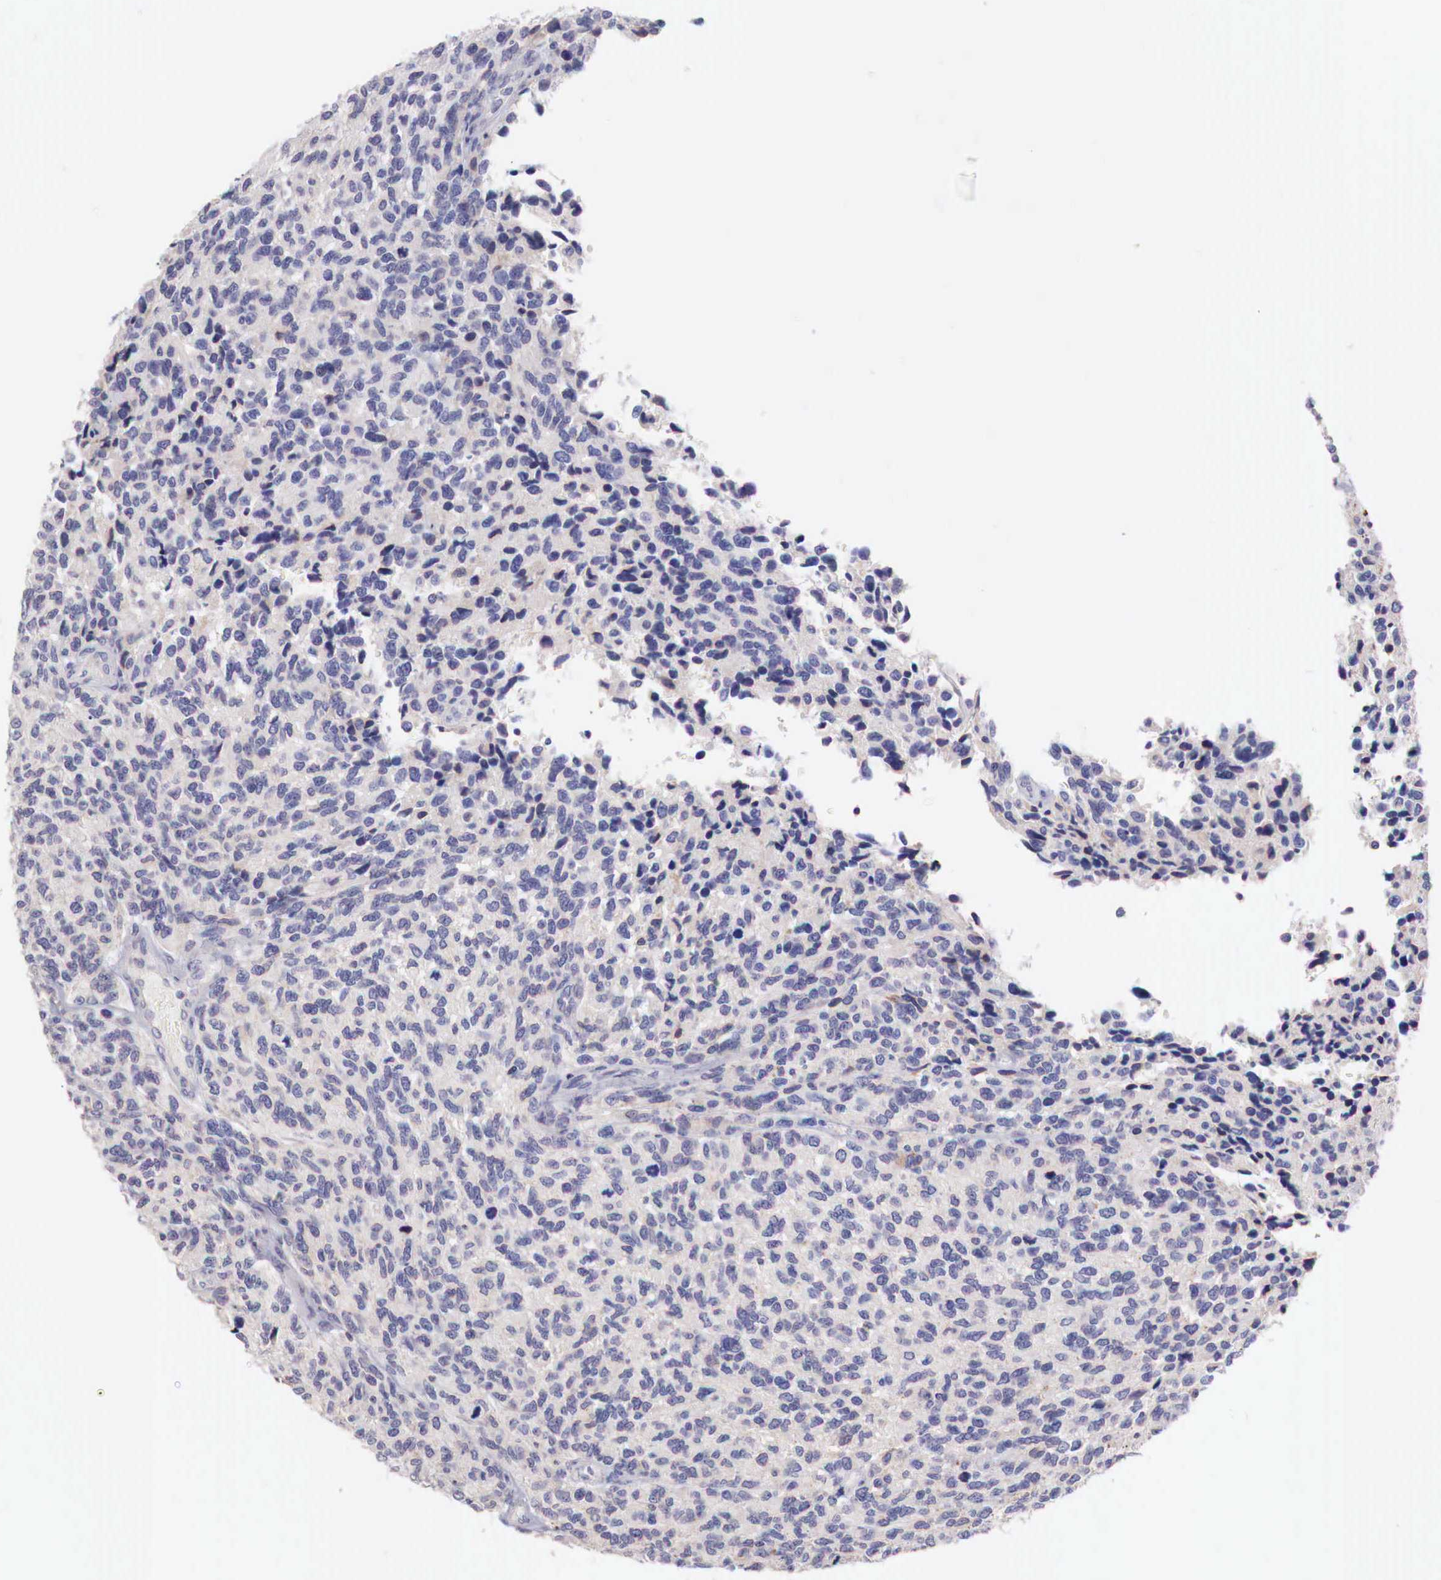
{"staining": {"intensity": "weak", "quantity": "<25%", "location": "cytoplasmic/membranous"}, "tissue": "glioma", "cell_type": "Tumor cells", "image_type": "cancer", "snomed": [{"axis": "morphology", "description": "Glioma, malignant, High grade"}, {"axis": "topography", "description": "Brain"}], "caption": "Immunohistochemical staining of human glioma exhibits no significant expression in tumor cells.", "gene": "XPNPEP2", "patient": {"sex": "male", "age": 77}}